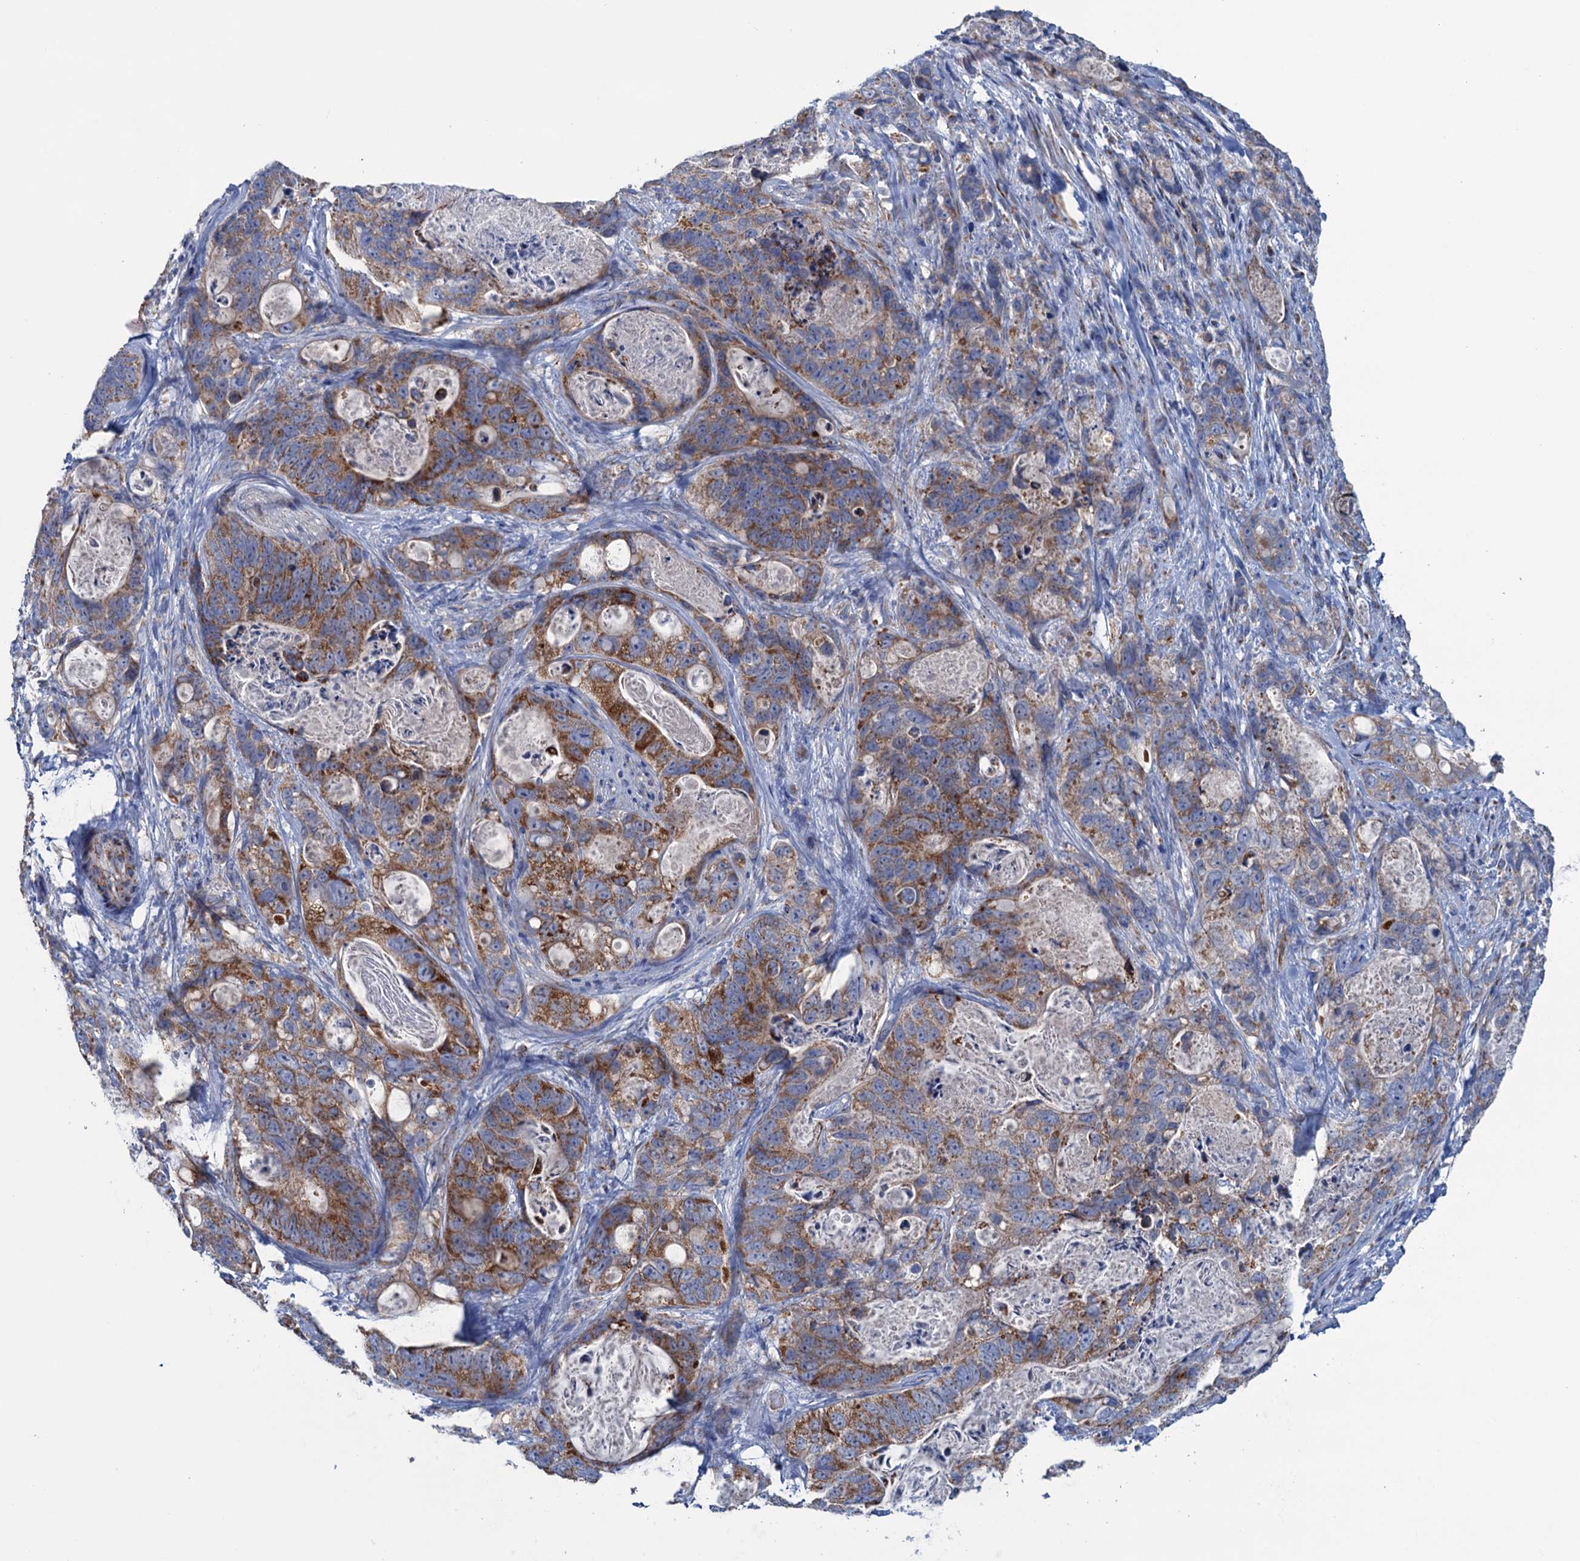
{"staining": {"intensity": "moderate", "quantity": ">75%", "location": "cytoplasmic/membranous"}, "tissue": "stomach cancer", "cell_type": "Tumor cells", "image_type": "cancer", "snomed": [{"axis": "morphology", "description": "Normal tissue, NOS"}, {"axis": "morphology", "description": "Adenocarcinoma, NOS"}, {"axis": "topography", "description": "Stomach"}], "caption": "Tumor cells reveal medium levels of moderate cytoplasmic/membranous positivity in approximately >75% of cells in human stomach cancer. Nuclei are stained in blue.", "gene": "GTPBP3", "patient": {"sex": "female", "age": 89}}